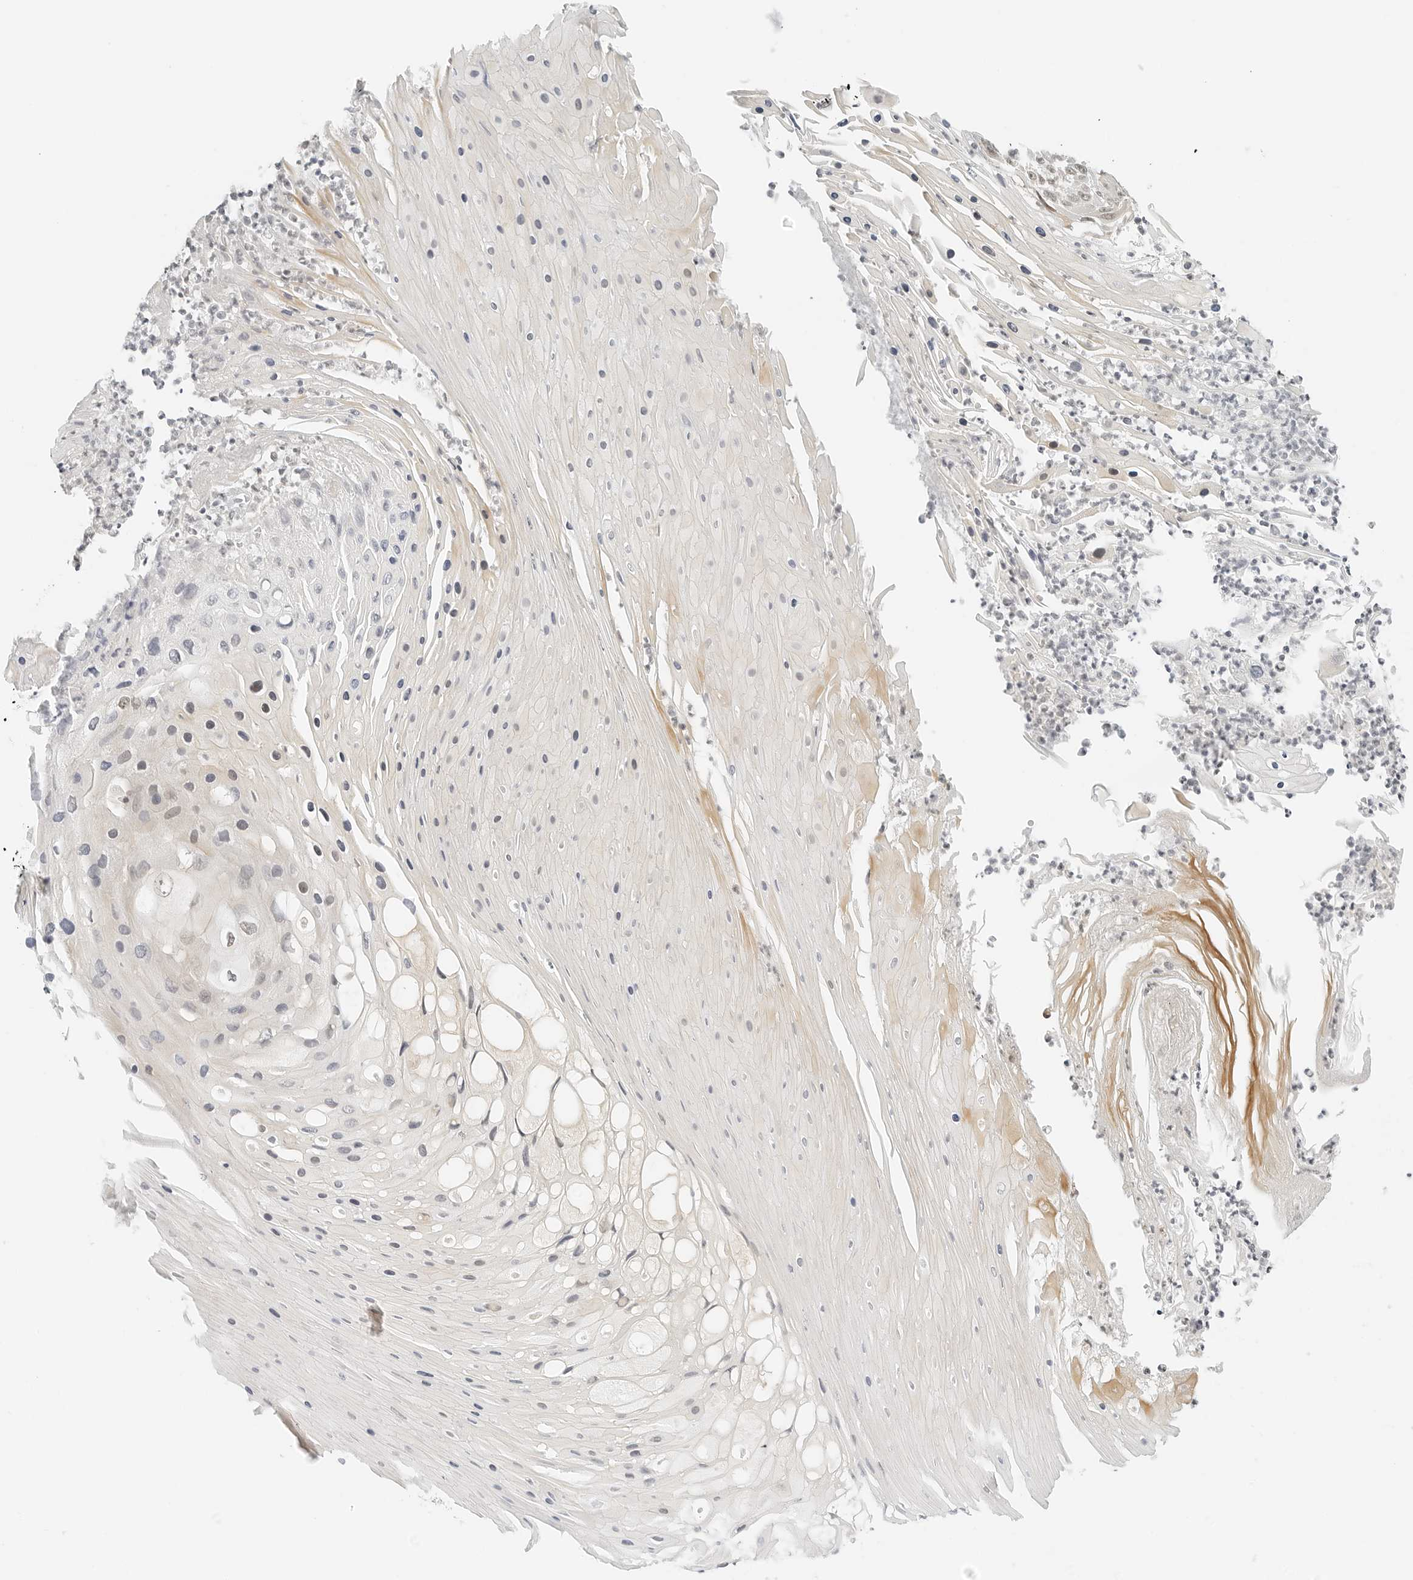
{"staining": {"intensity": "weak", "quantity": "25%-75%", "location": "cytoplasmic/membranous,nuclear"}, "tissue": "skin cancer", "cell_type": "Tumor cells", "image_type": "cancer", "snomed": [{"axis": "morphology", "description": "Squamous cell carcinoma, NOS"}, {"axis": "topography", "description": "Skin"}], "caption": "Brown immunohistochemical staining in skin cancer demonstrates weak cytoplasmic/membranous and nuclear staining in approximately 25%-75% of tumor cells.", "gene": "NEO1", "patient": {"sex": "female", "age": 88}}